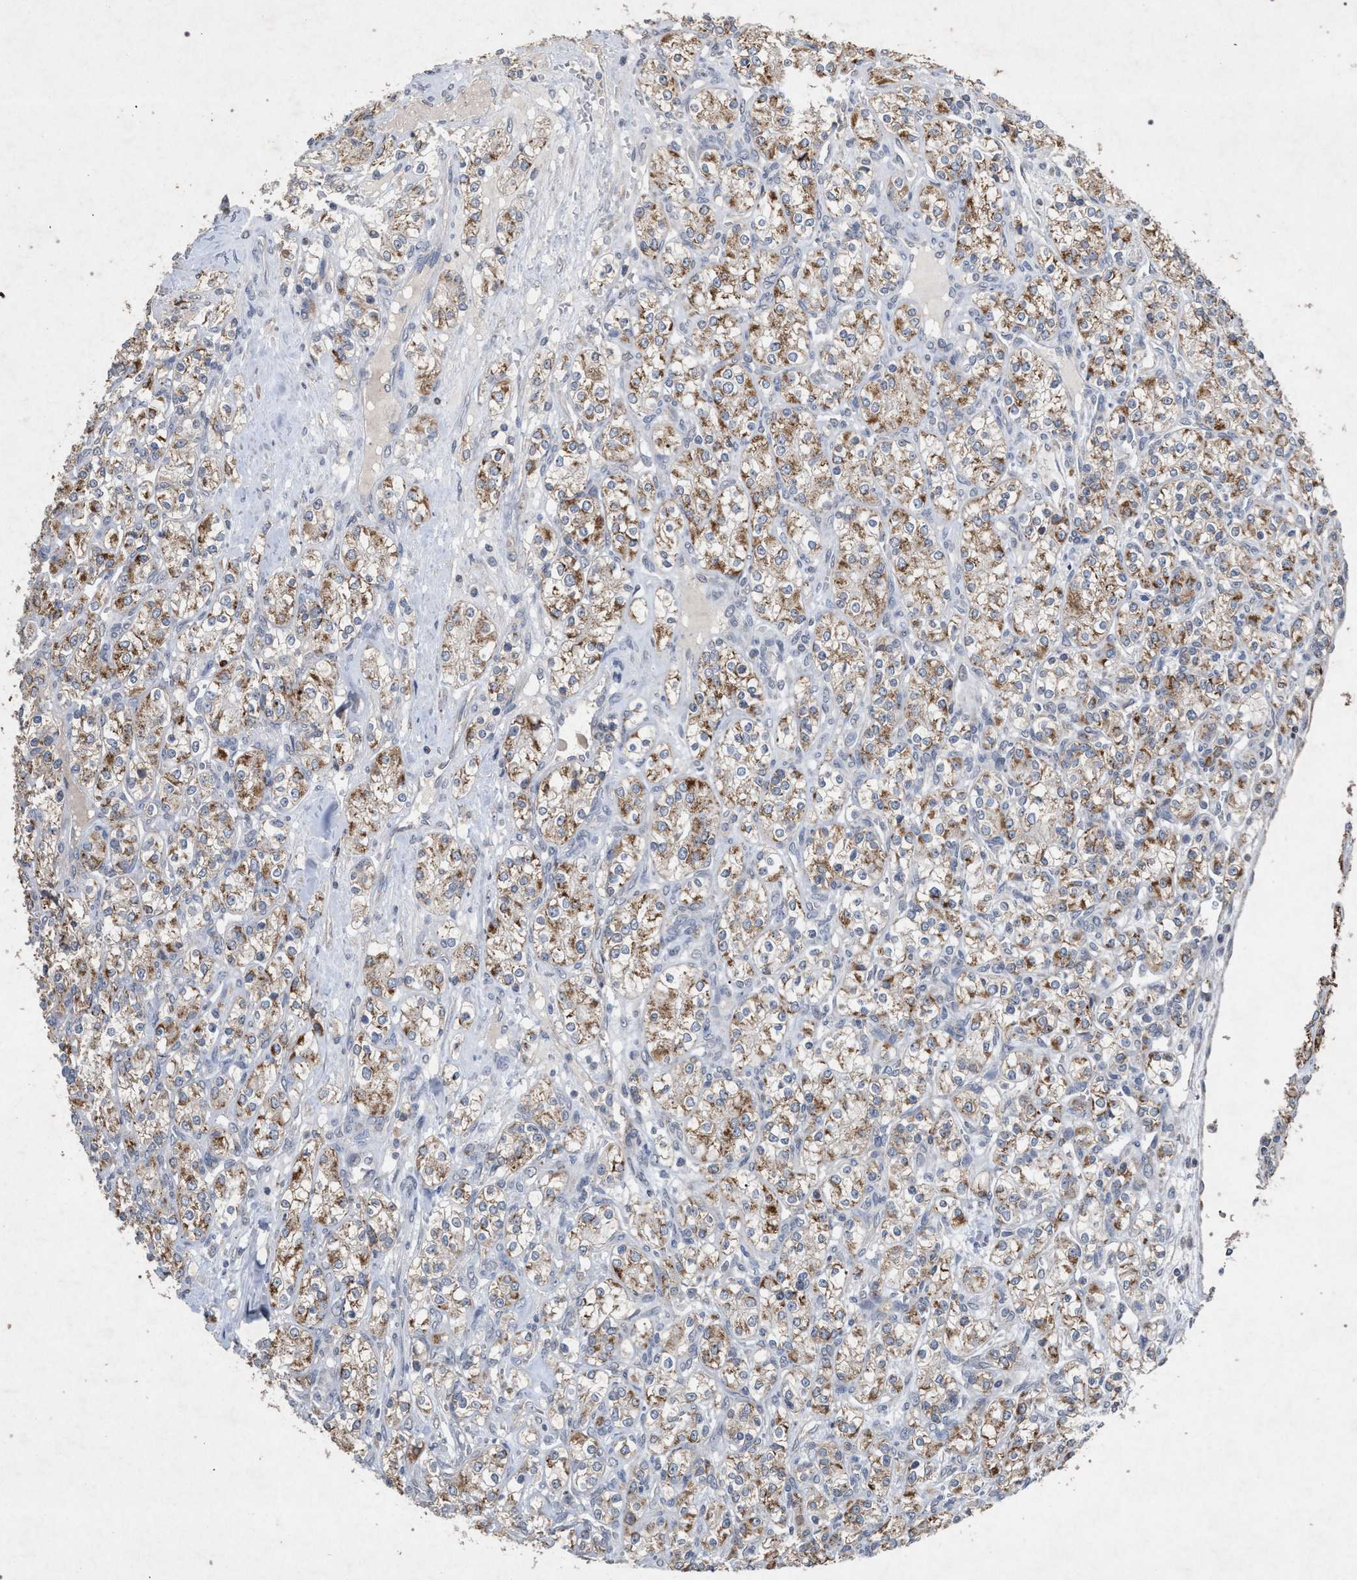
{"staining": {"intensity": "moderate", "quantity": ">75%", "location": "cytoplasmic/membranous"}, "tissue": "renal cancer", "cell_type": "Tumor cells", "image_type": "cancer", "snomed": [{"axis": "morphology", "description": "Adenocarcinoma, NOS"}, {"axis": "topography", "description": "Kidney"}], "caption": "Brown immunohistochemical staining in renal cancer reveals moderate cytoplasmic/membranous positivity in approximately >75% of tumor cells.", "gene": "PKD2L1", "patient": {"sex": "male", "age": 77}}